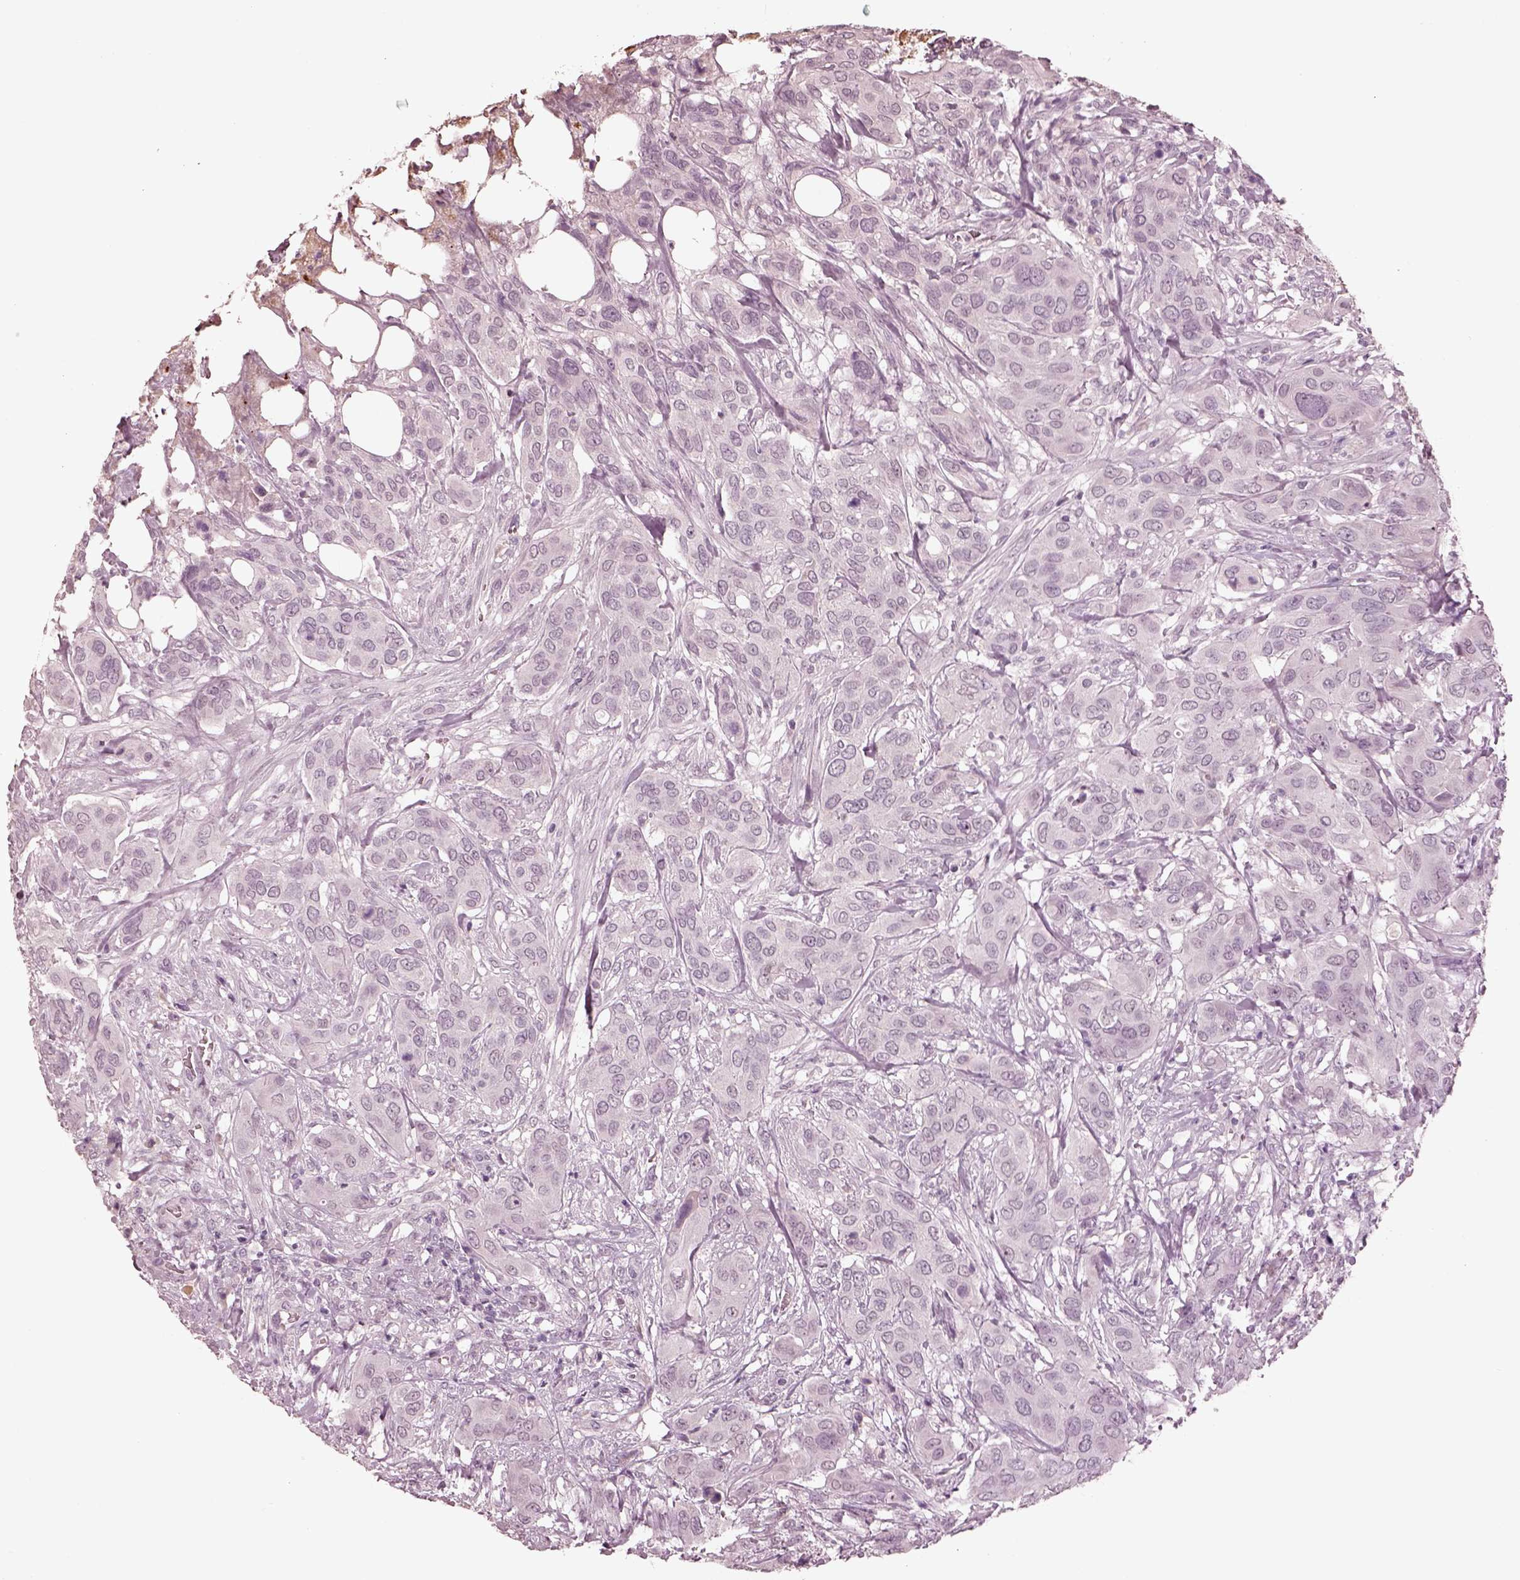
{"staining": {"intensity": "negative", "quantity": "none", "location": "none"}, "tissue": "urothelial cancer", "cell_type": "Tumor cells", "image_type": "cancer", "snomed": [{"axis": "morphology", "description": "Urothelial carcinoma, NOS"}, {"axis": "morphology", "description": "Urothelial carcinoma, High grade"}, {"axis": "topography", "description": "Urinary bladder"}], "caption": "Tumor cells are negative for protein expression in human transitional cell carcinoma. (Stains: DAB immunohistochemistry (IHC) with hematoxylin counter stain, Microscopy: brightfield microscopy at high magnification).", "gene": "KCNA2", "patient": {"sex": "male", "age": 63}}